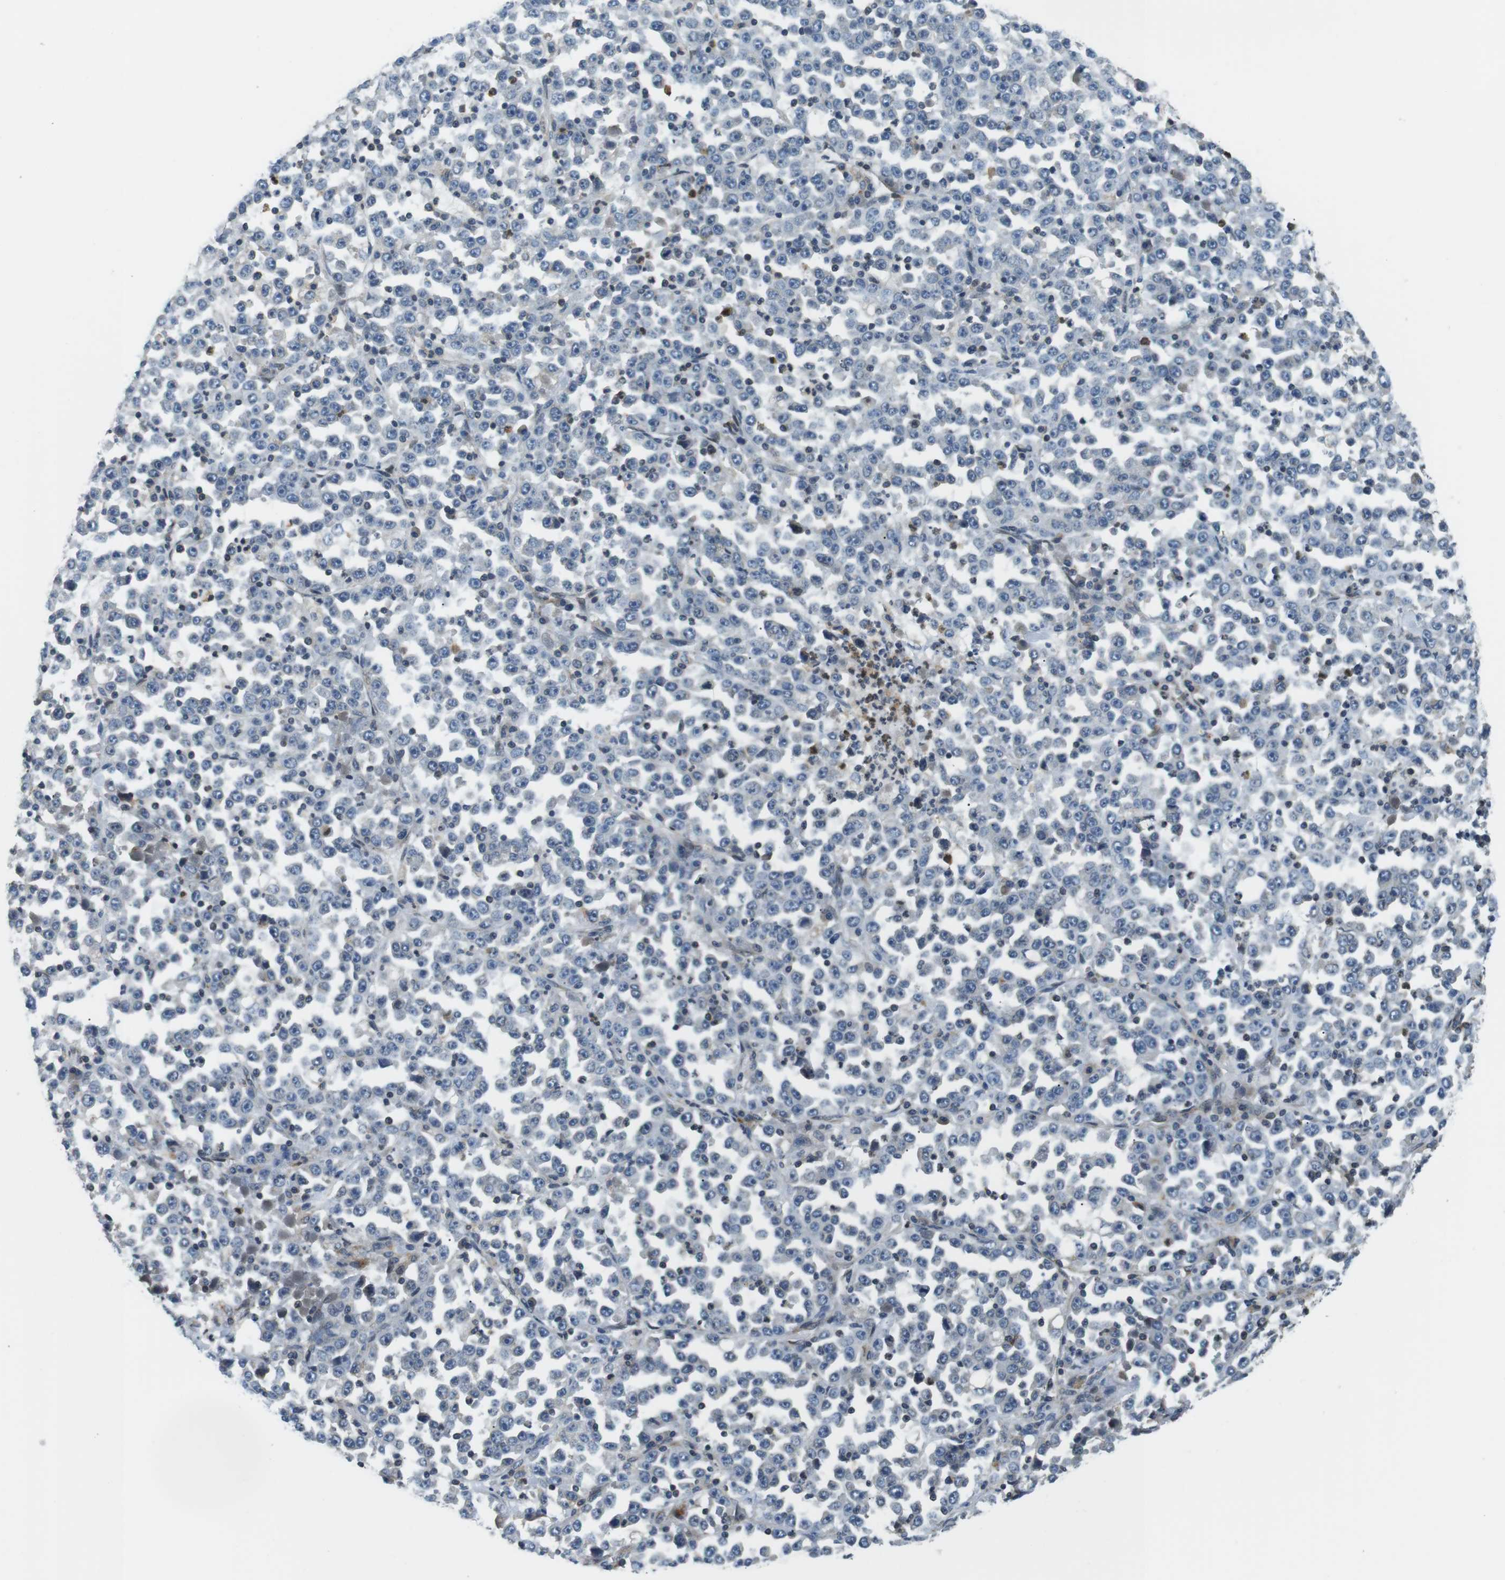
{"staining": {"intensity": "negative", "quantity": "none", "location": "none"}, "tissue": "stomach cancer", "cell_type": "Tumor cells", "image_type": "cancer", "snomed": [{"axis": "morphology", "description": "Normal tissue, NOS"}, {"axis": "morphology", "description": "Adenocarcinoma, NOS"}, {"axis": "topography", "description": "Stomach, upper"}, {"axis": "topography", "description": "Stomach"}], "caption": "Immunohistochemical staining of adenocarcinoma (stomach) displays no significant expression in tumor cells.", "gene": "TMX4", "patient": {"sex": "male", "age": 59}}